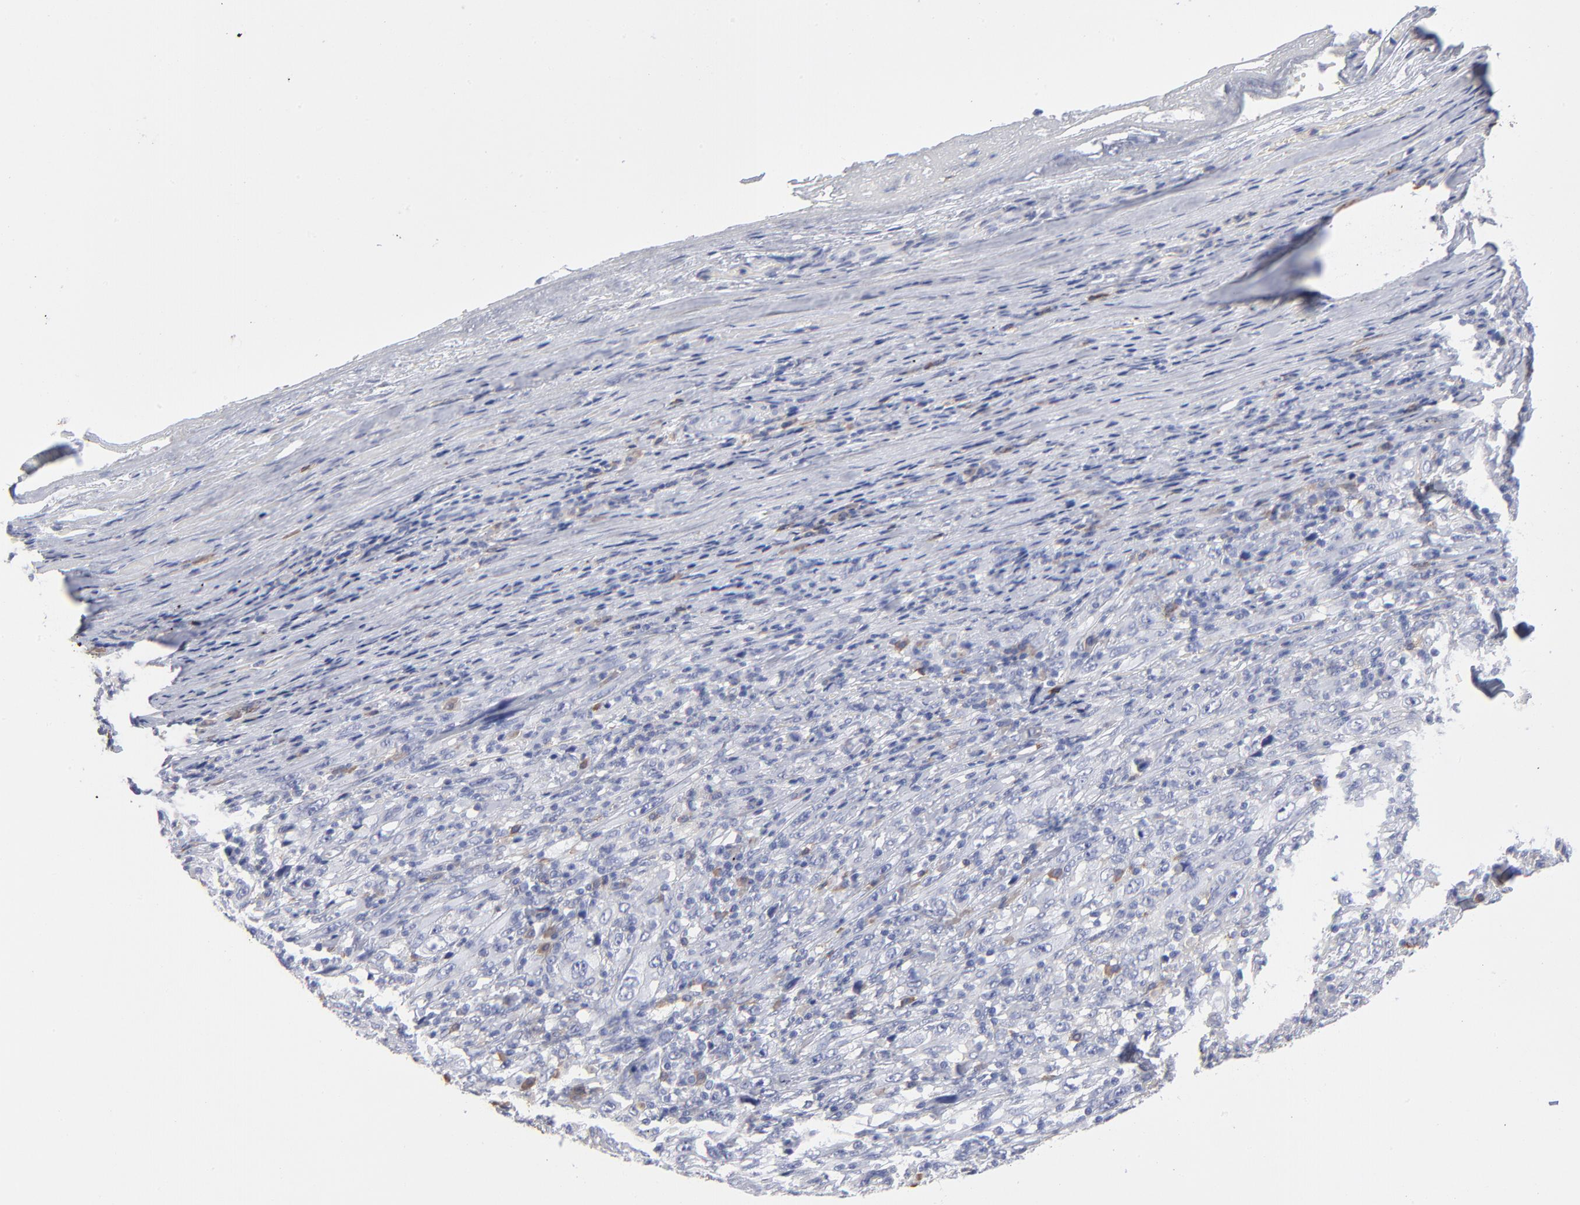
{"staining": {"intensity": "negative", "quantity": "none", "location": "none"}, "tissue": "melanoma", "cell_type": "Tumor cells", "image_type": "cancer", "snomed": [{"axis": "morphology", "description": "Malignant melanoma, Metastatic site"}, {"axis": "topography", "description": "Skin"}], "caption": "Malignant melanoma (metastatic site) was stained to show a protein in brown. There is no significant expression in tumor cells. (Stains: DAB (3,3'-diaminobenzidine) immunohistochemistry (IHC) with hematoxylin counter stain, Microscopy: brightfield microscopy at high magnification).", "gene": "LAT2", "patient": {"sex": "female", "age": 56}}